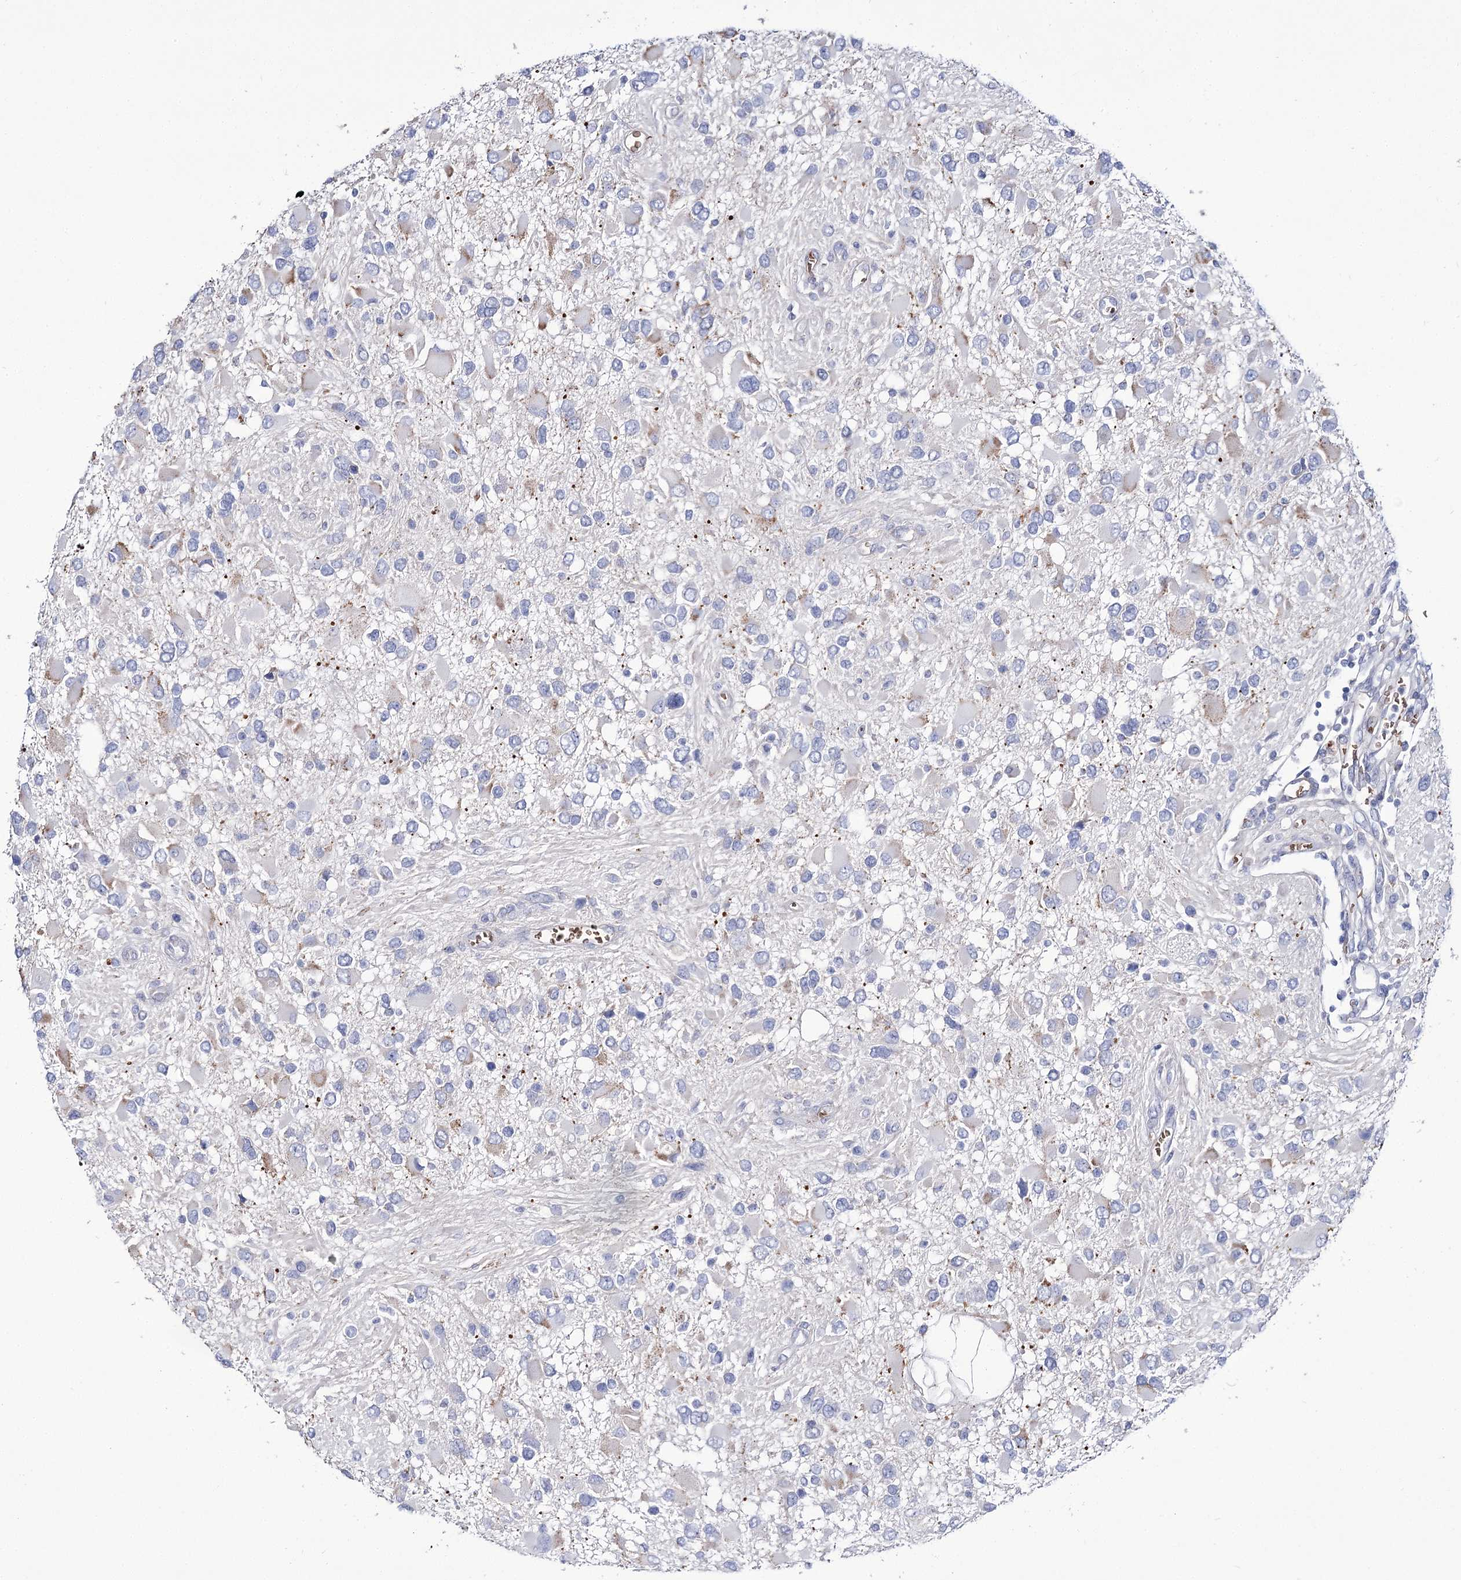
{"staining": {"intensity": "negative", "quantity": "none", "location": "none"}, "tissue": "glioma", "cell_type": "Tumor cells", "image_type": "cancer", "snomed": [{"axis": "morphology", "description": "Glioma, malignant, High grade"}, {"axis": "topography", "description": "Brain"}], "caption": "DAB immunohistochemical staining of human malignant high-grade glioma reveals no significant positivity in tumor cells.", "gene": "GBF1", "patient": {"sex": "male", "age": 53}}